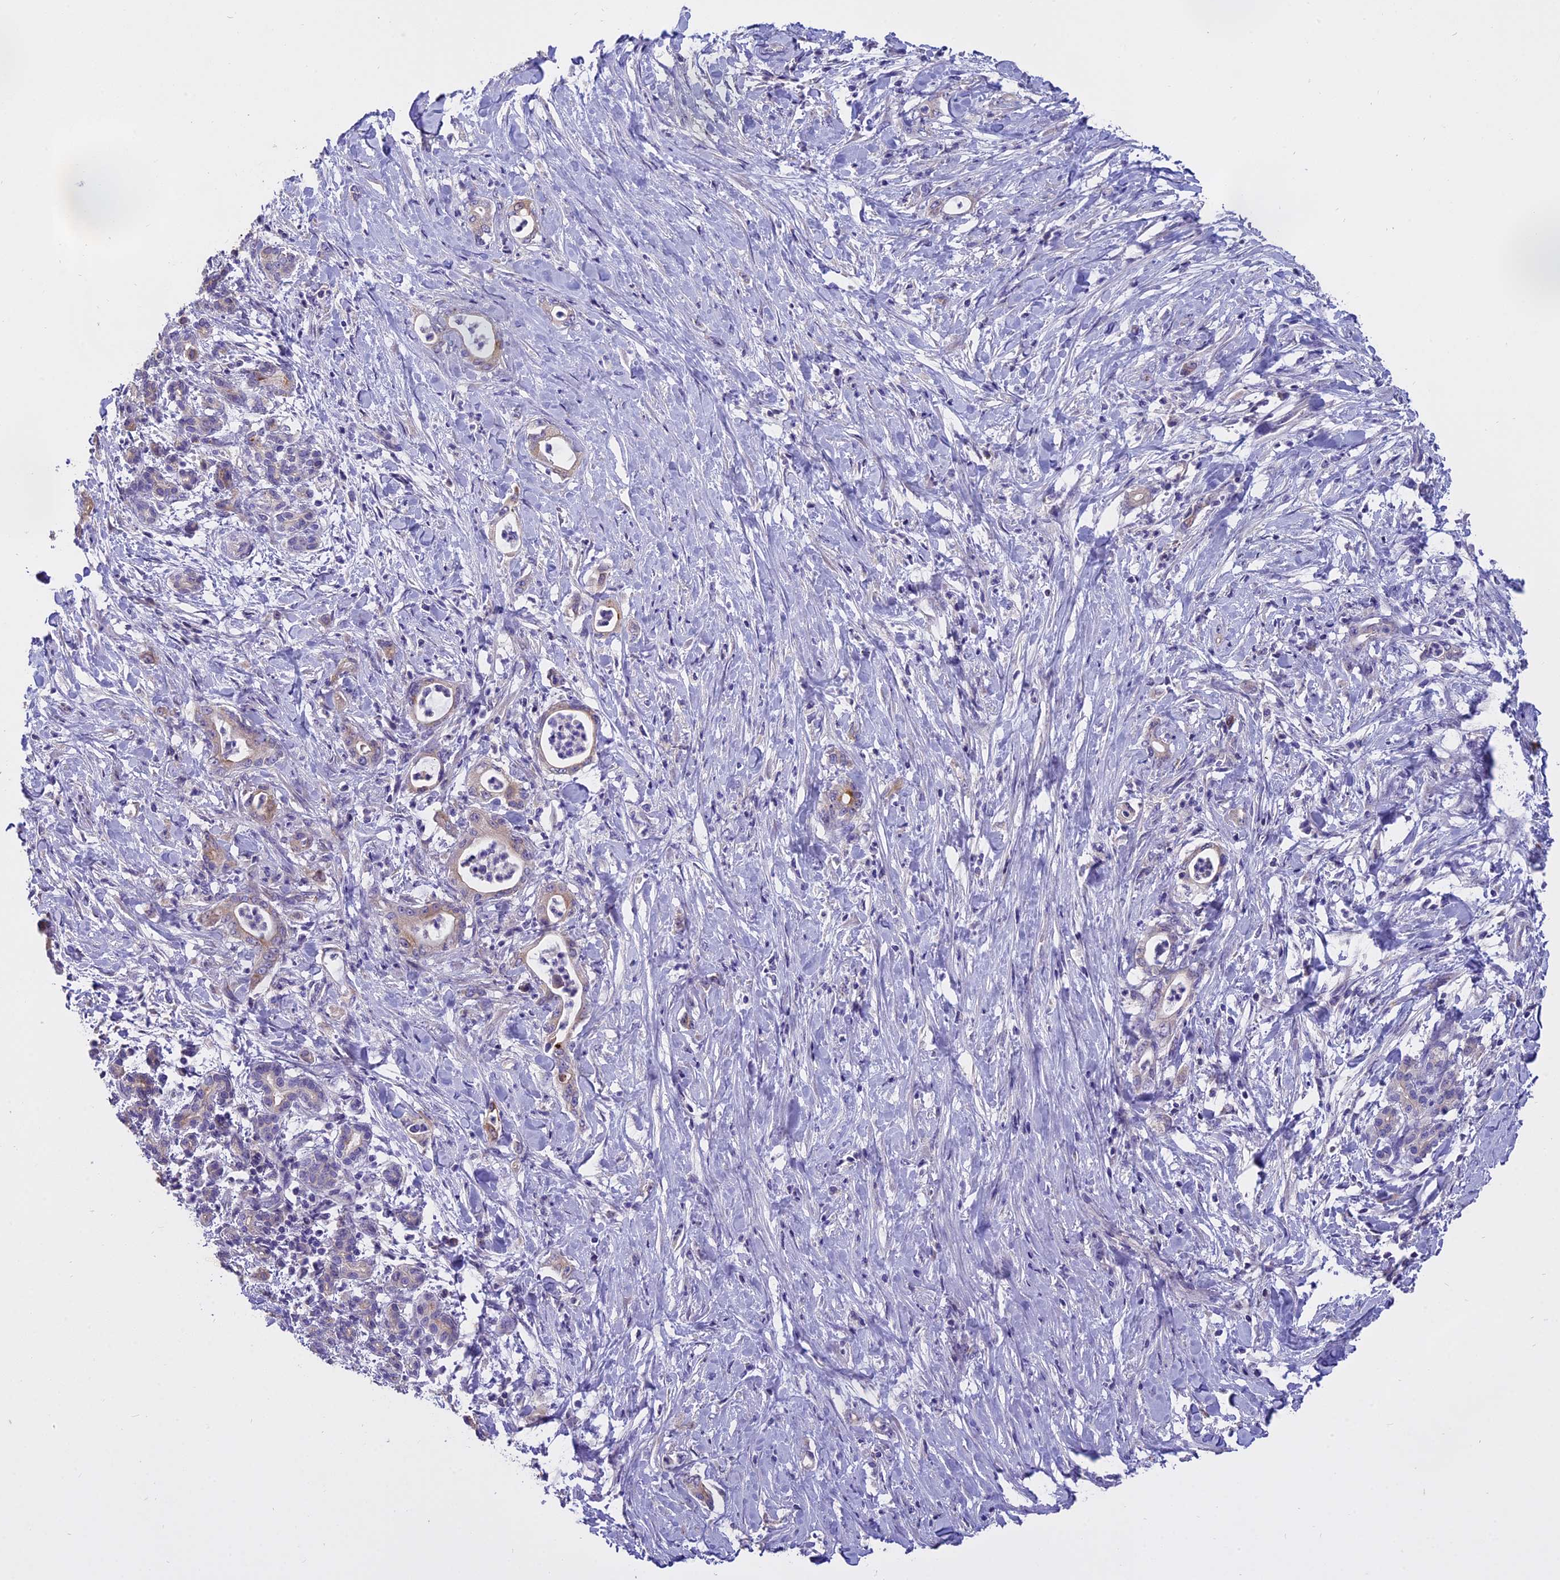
{"staining": {"intensity": "weak", "quantity": "<25%", "location": "cytoplasmic/membranous"}, "tissue": "pancreatic cancer", "cell_type": "Tumor cells", "image_type": "cancer", "snomed": [{"axis": "morphology", "description": "Normal tissue, NOS"}, {"axis": "morphology", "description": "Adenocarcinoma, NOS"}, {"axis": "topography", "description": "Pancreas"}], "caption": "Pancreatic adenocarcinoma was stained to show a protein in brown. There is no significant expression in tumor cells. (Brightfield microscopy of DAB immunohistochemistry (IHC) at high magnification).", "gene": "WFDC2", "patient": {"sex": "female", "age": 55}}